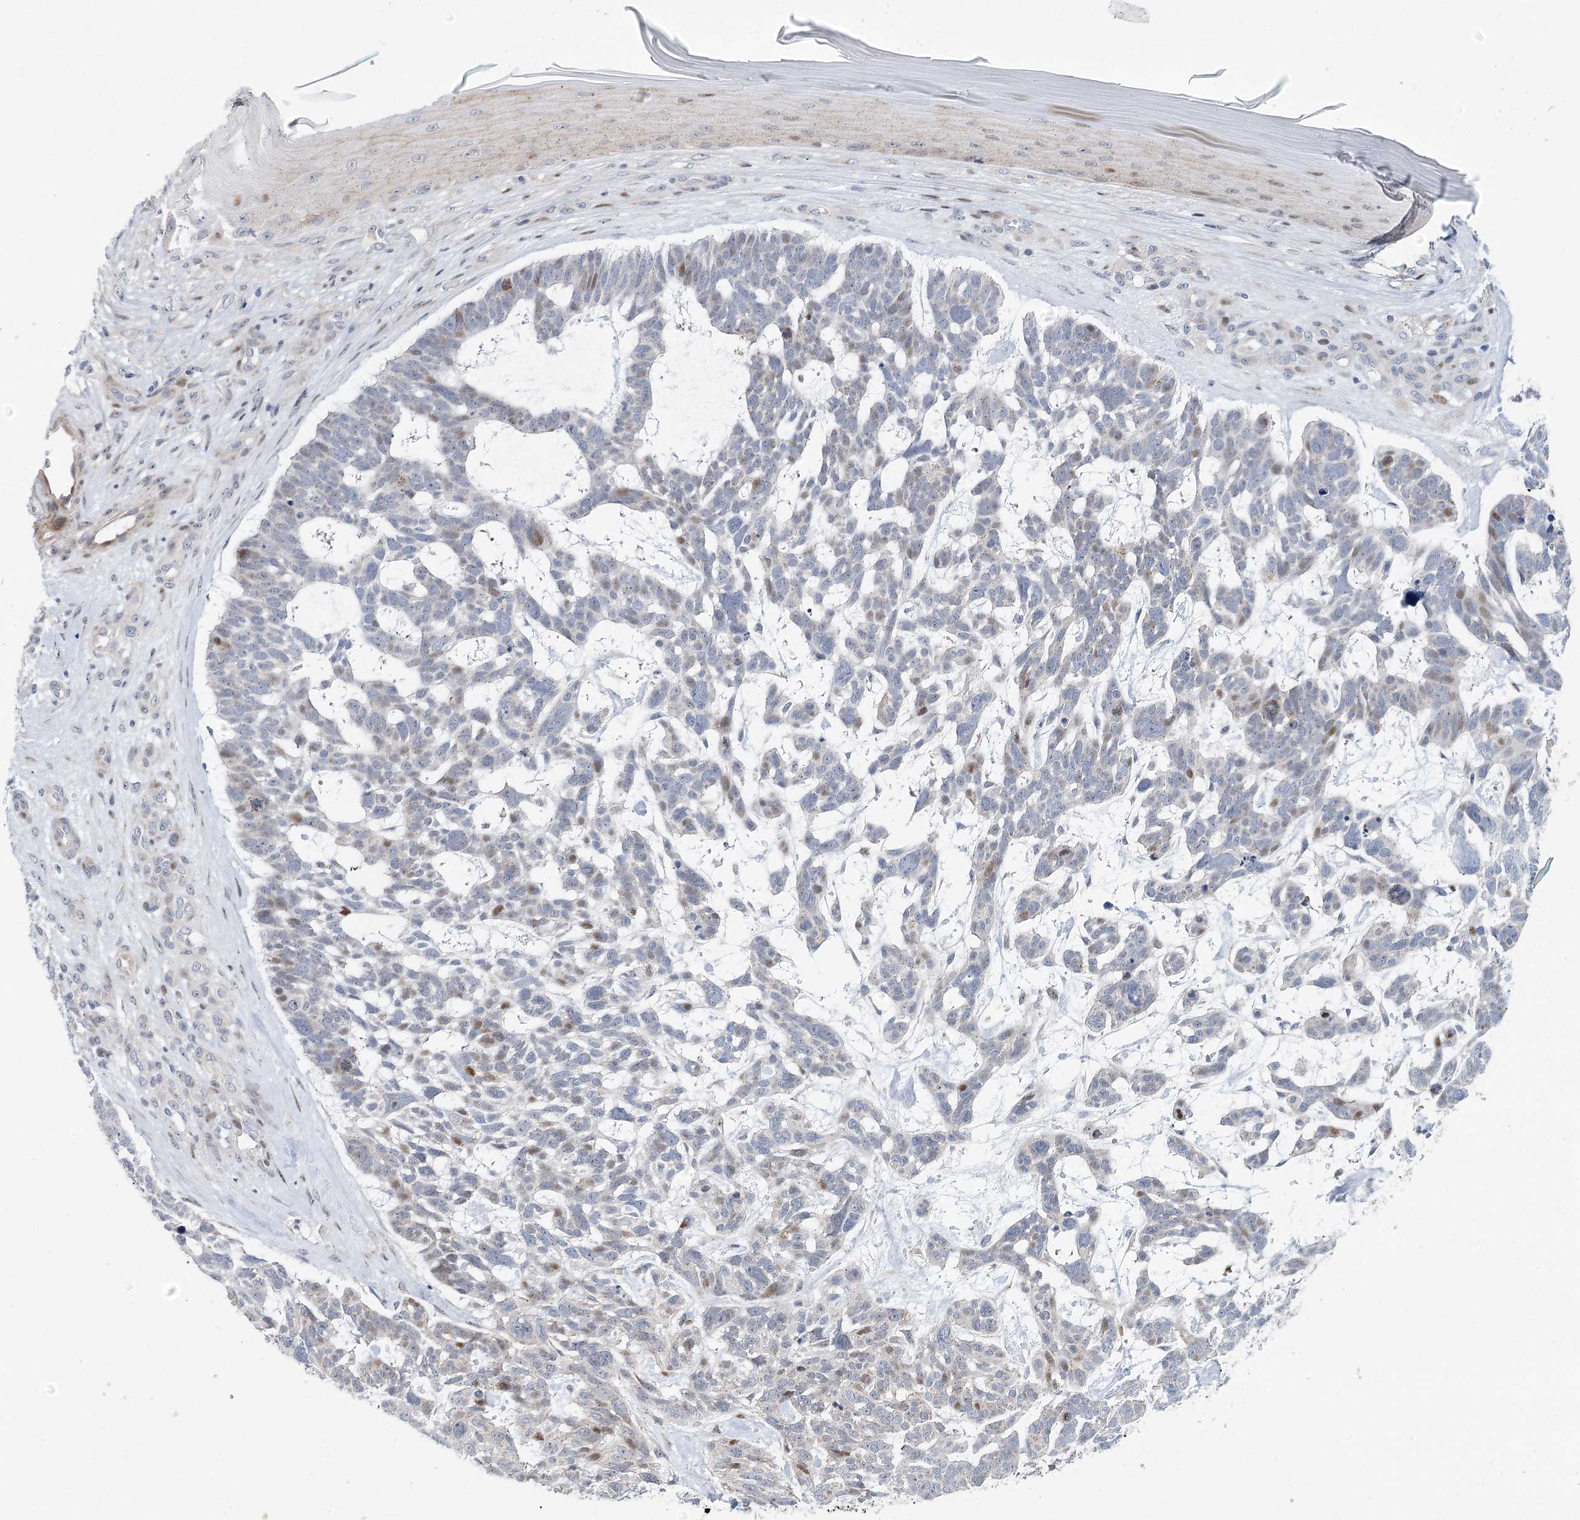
{"staining": {"intensity": "moderate", "quantity": "<25%", "location": "nuclear"}, "tissue": "skin cancer", "cell_type": "Tumor cells", "image_type": "cancer", "snomed": [{"axis": "morphology", "description": "Basal cell carcinoma"}, {"axis": "topography", "description": "Skin"}], "caption": "An immunohistochemistry micrograph of tumor tissue is shown. Protein staining in brown highlights moderate nuclear positivity in skin basal cell carcinoma within tumor cells.", "gene": "CAMTA1", "patient": {"sex": "male", "age": 88}}